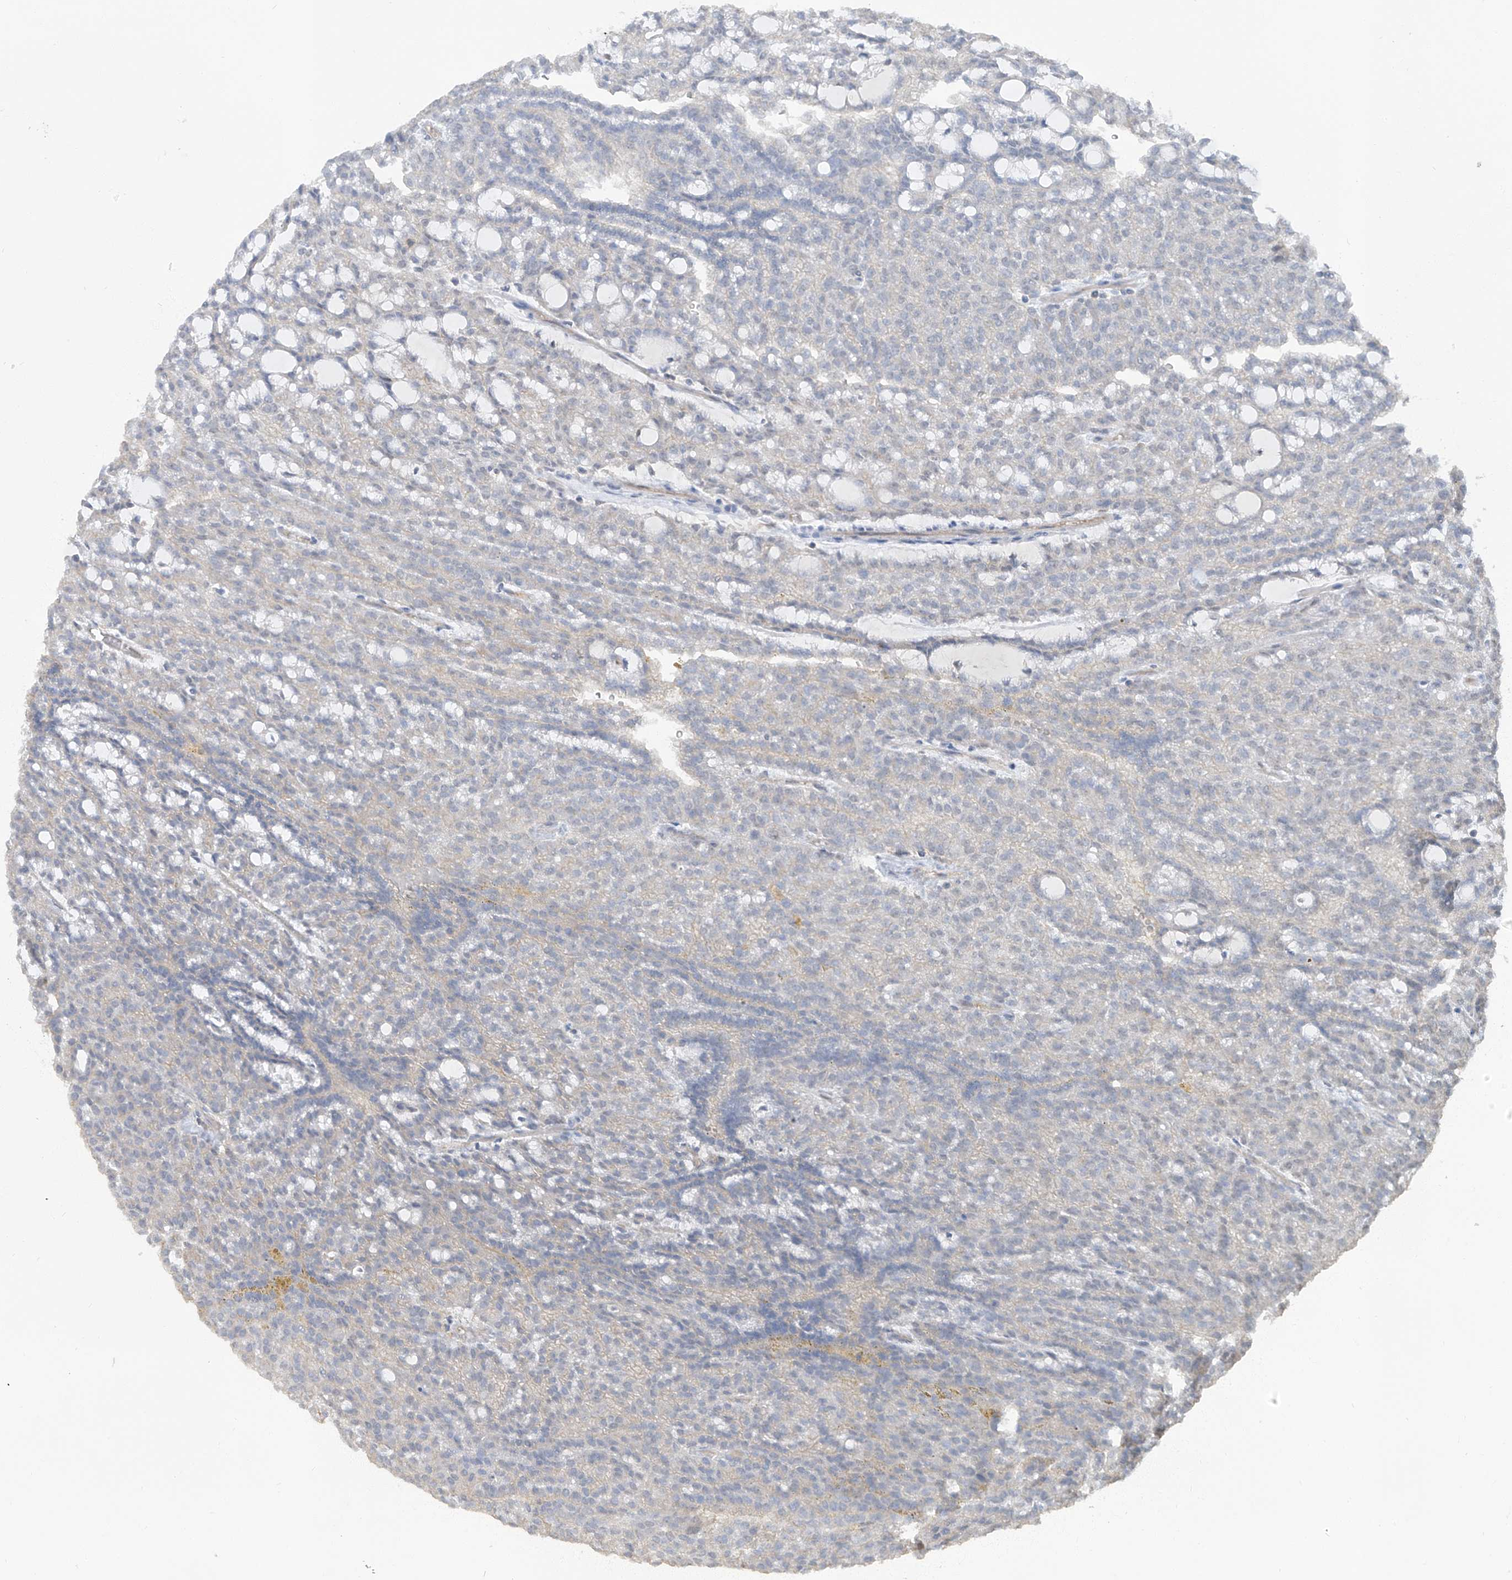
{"staining": {"intensity": "negative", "quantity": "none", "location": "none"}, "tissue": "renal cancer", "cell_type": "Tumor cells", "image_type": "cancer", "snomed": [{"axis": "morphology", "description": "Adenocarcinoma, NOS"}, {"axis": "topography", "description": "Kidney"}], "caption": "There is no significant positivity in tumor cells of renal adenocarcinoma. Brightfield microscopy of immunohistochemistry (IHC) stained with DAB (brown) and hematoxylin (blue), captured at high magnification.", "gene": "HAS3", "patient": {"sex": "male", "age": 63}}